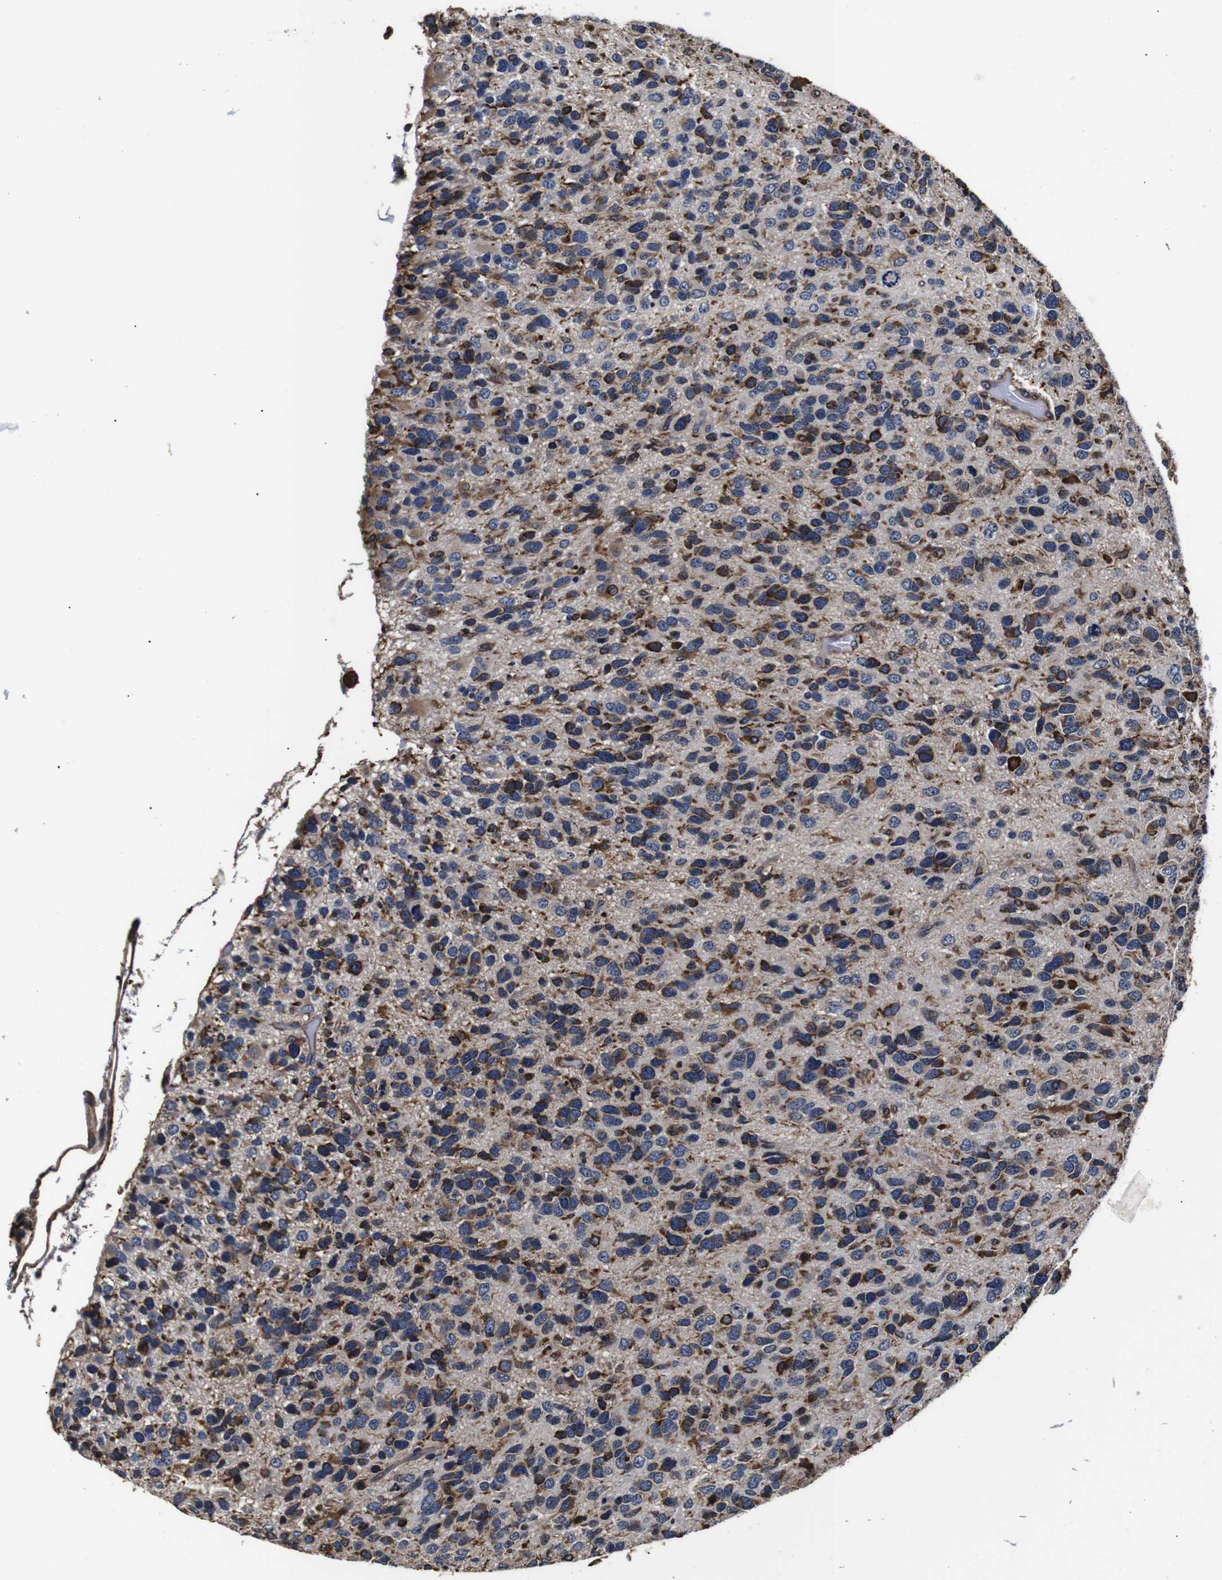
{"staining": {"intensity": "moderate", "quantity": "<25%", "location": "cytoplasmic/membranous"}, "tissue": "glioma", "cell_type": "Tumor cells", "image_type": "cancer", "snomed": [{"axis": "morphology", "description": "Glioma, malignant, High grade"}, {"axis": "topography", "description": "Brain"}], "caption": "Immunohistochemistry (IHC) of human glioma reveals low levels of moderate cytoplasmic/membranous positivity in approximately <25% of tumor cells.", "gene": "HHIP", "patient": {"sex": "female", "age": 58}}